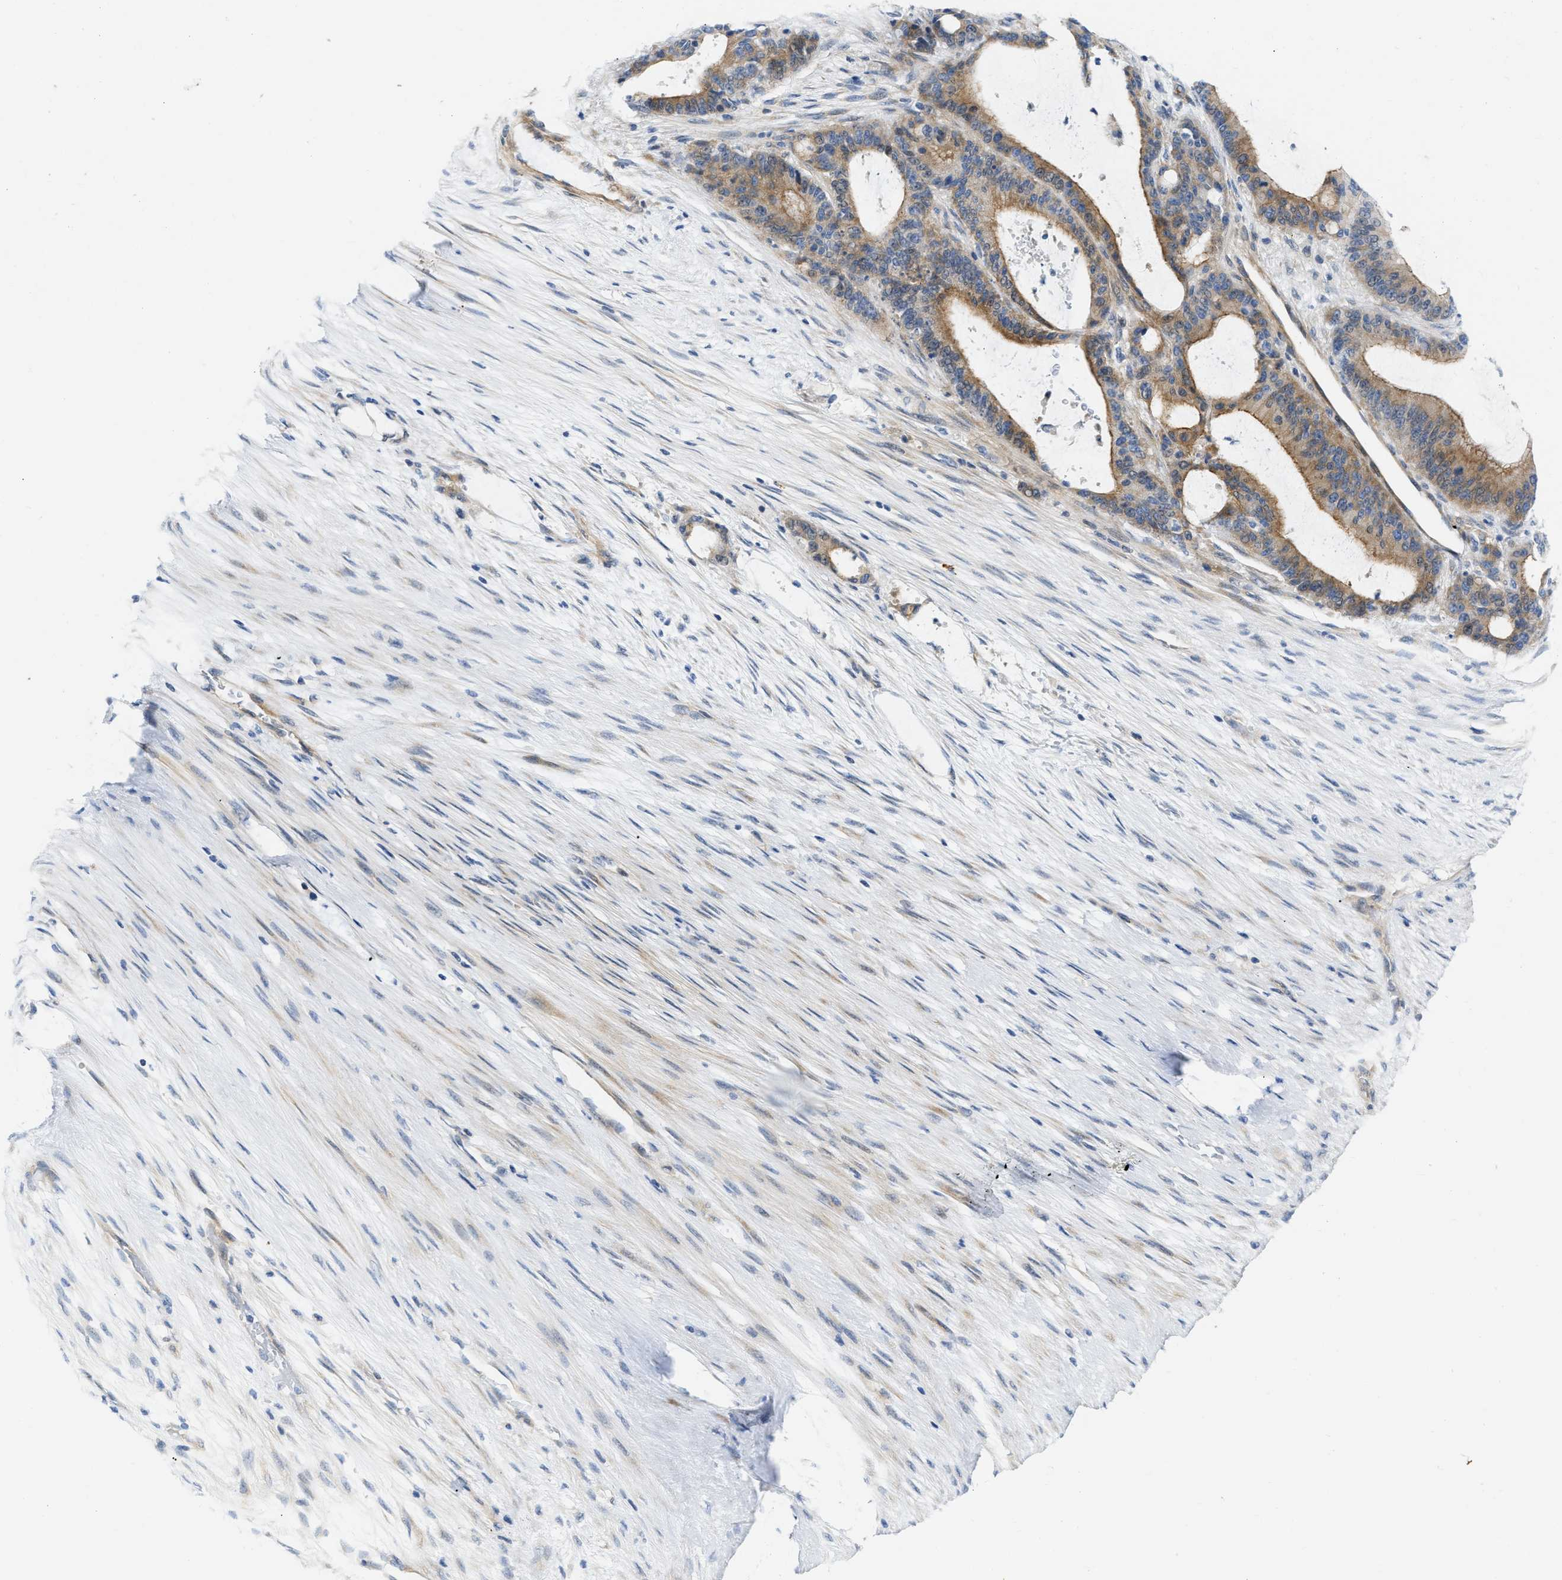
{"staining": {"intensity": "strong", "quantity": "25%-75%", "location": "cytoplasmic/membranous"}, "tissue": "liver cancer", "cell_type": "Tumor cells", "image_type": "cancer", "snomed": [{"axis": "morphology", "description": "Cholangiocarcinoma"}, {"axis": "topography", "description": "Liver"}], "caption": "Tumor cells display strong cytoplasmic/membranous expression in approximately 25%-75% of cells in liver cancer (cholangiocarcinoma).", "gene": "FHL1", "patient": {"sex": "female", "age": 73}}